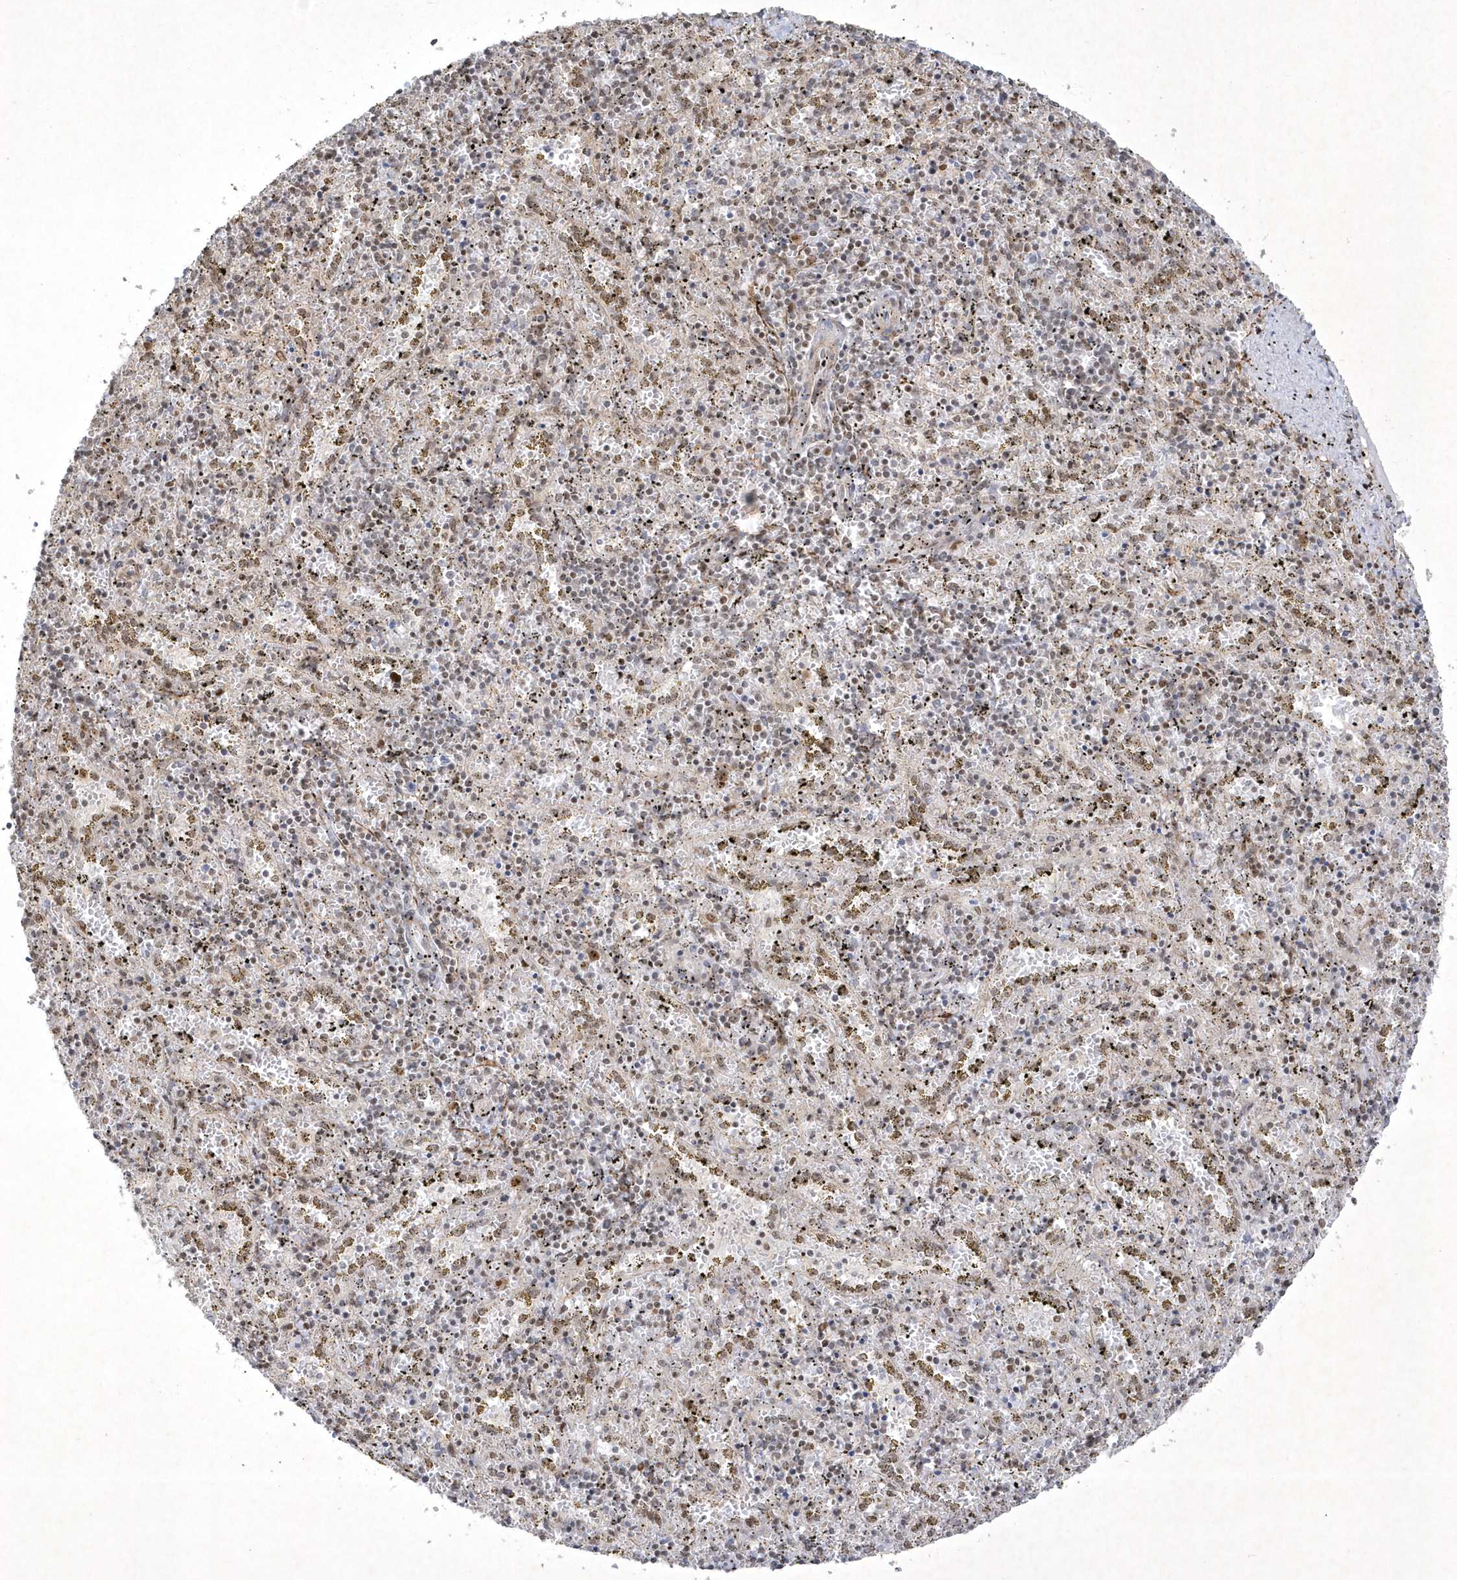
{"staining": {"intensity": "negative", "quantity": "none", "location": "none"}, "tissue": "spleen", "cell_type": "Cells in red pulp", "image_type": "normal", "snomed": [{"axis": "morphology", "description": "Normal tissue, NOS"}, {"axis": "topography", "description": "Spleen"}], "caption": "This photomicrograph is of normal spleen stained with immunohistochemistry (IHC) to label a protein in brown with the nuclei are counter-stained blue. There is no staining in cells in red pulp. Nuclei are stained in blue.", "gene": "NPM3", "patient": {"sex": "male", "age": 11}}